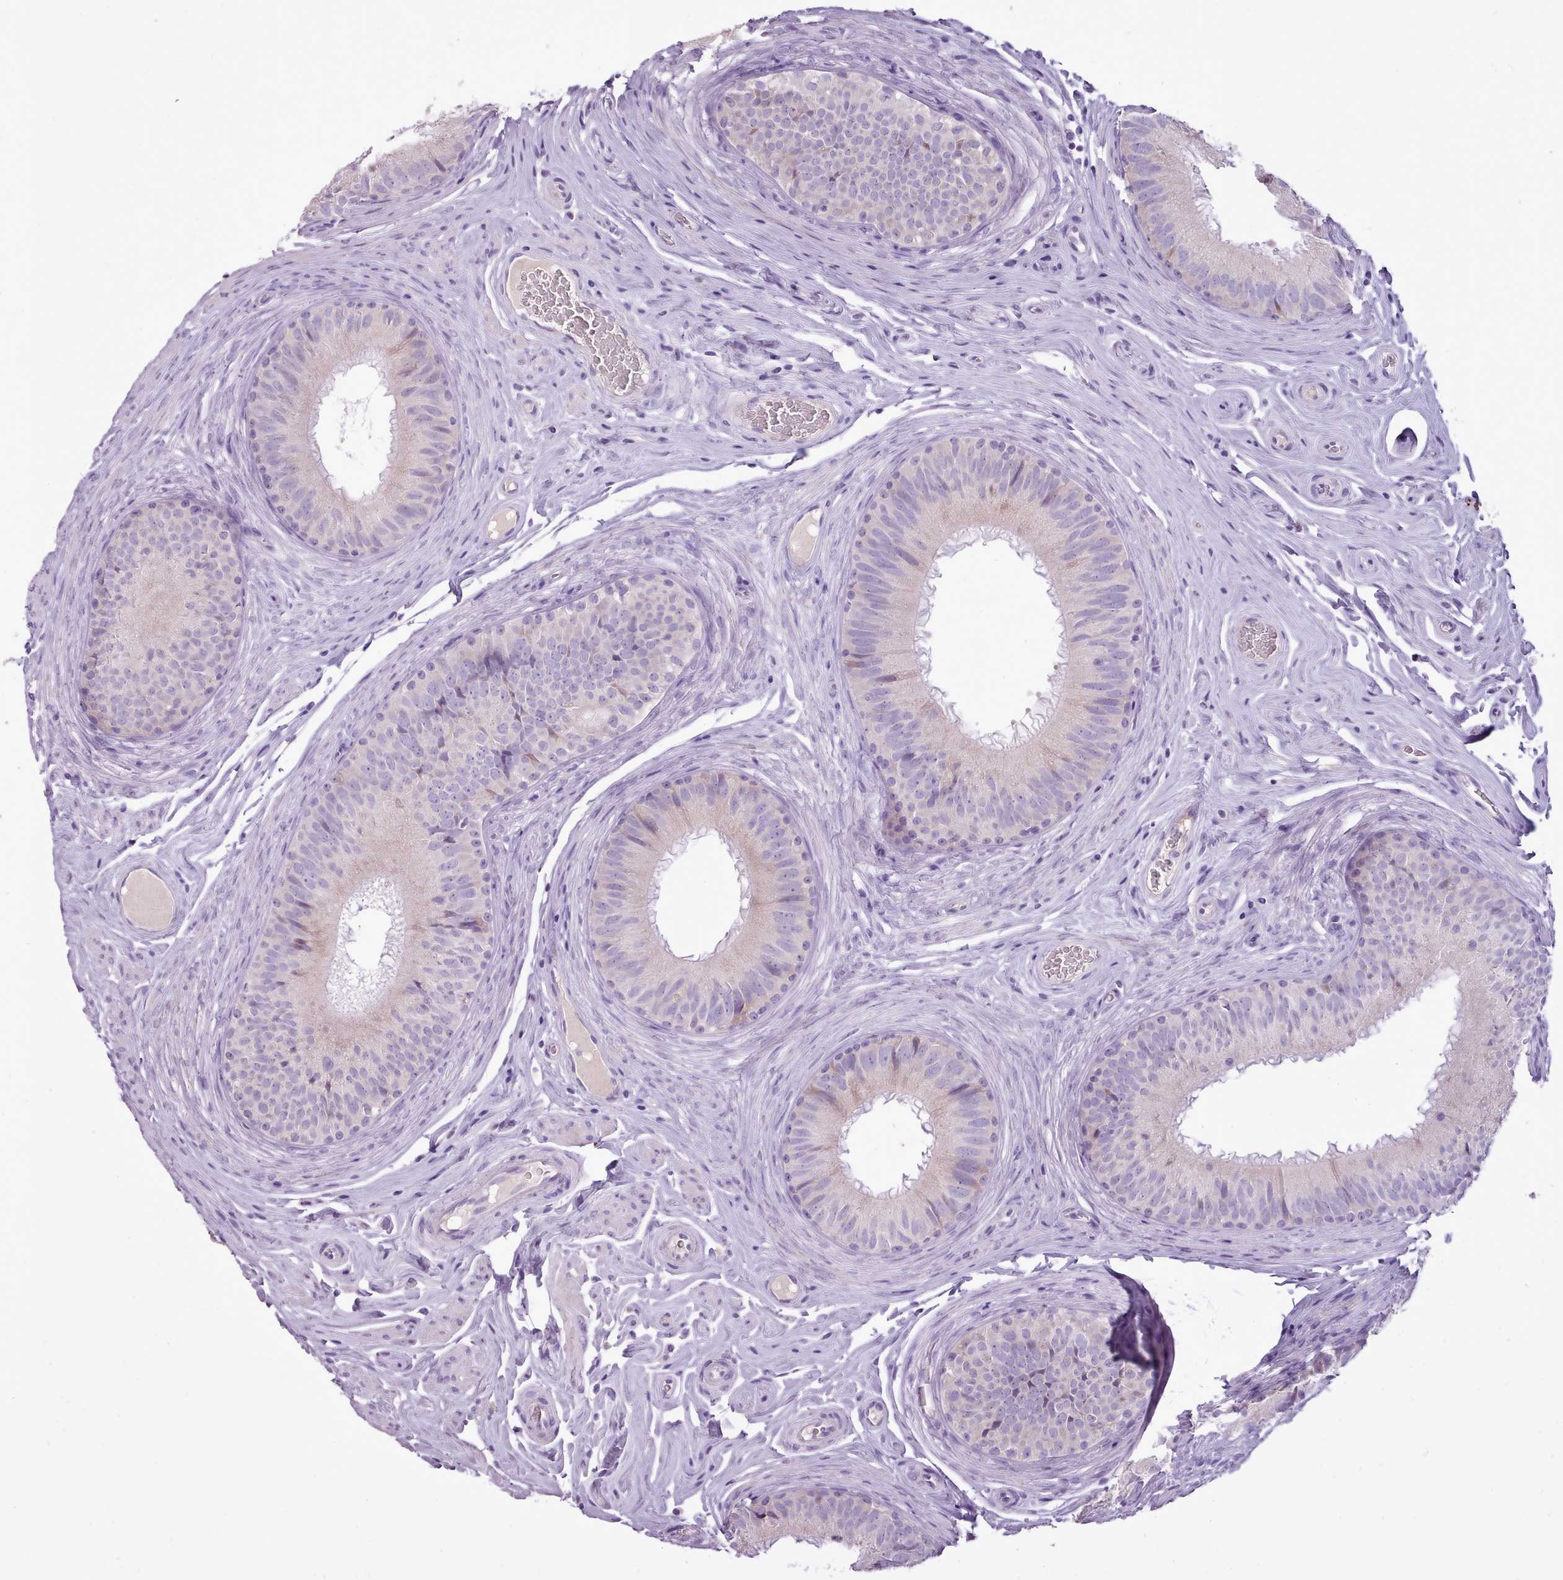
{"staining": {"intensity": "weak", "quantity": "<25%", "location": "cytoplasmic/membranous"}, "tissue": "epididymis", "cell_type": "Glandular cells", "image_type": "normal", "snomed": [{"axis": "morphology", "description": "Normal tissue, NOS"}, {"axis": "topography", "description": "Epididymis, spermatic cord, NOS"}], "caption": "DAB immunohistochemical staining of unremarkable human epididymis displays no significant expression in glandular cells.", "gene": "ATRAID", "patient": {"sex": "male", "age": 25}}